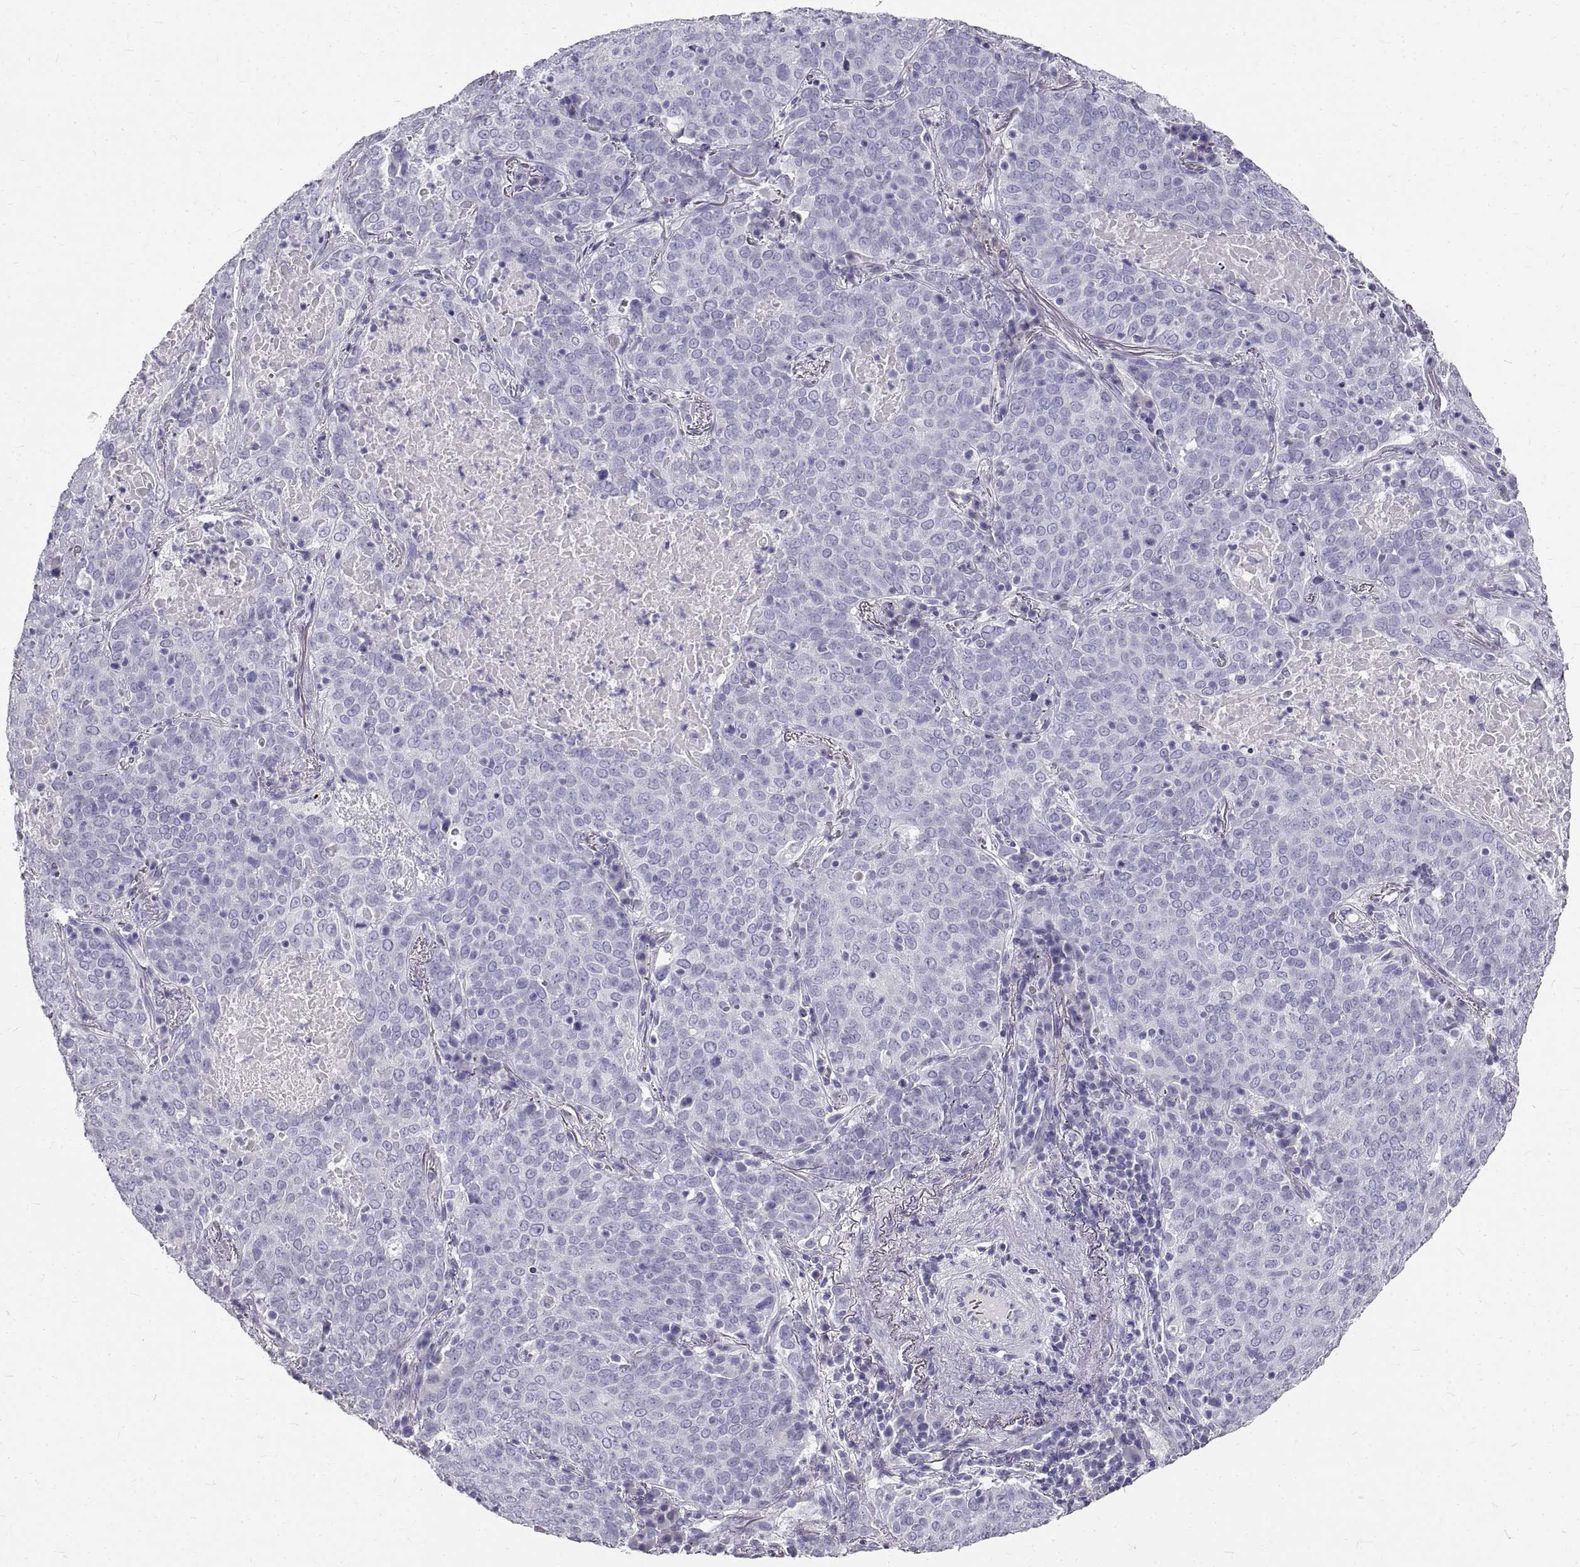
{"staining": {"intensity": "negative", "quantity": "none", "location": "none"}, "tissue": "lung cancer", "cell_type": "Tumor cells", "image_type": "cancer", "snomed": [{"axis": "morphology", "description": "Squamous cell carcinoma, NOS"}, {"axis": "topography", "description": "Lung"}], "caption": "A high-resolution image shows immunohistochemistry (IHC) staining of squamous cell carcinoma (lung), which shows no significant expression in tumor cells.", "gene": "GNG12", "patient": {"sex": "male", "age": 82}}